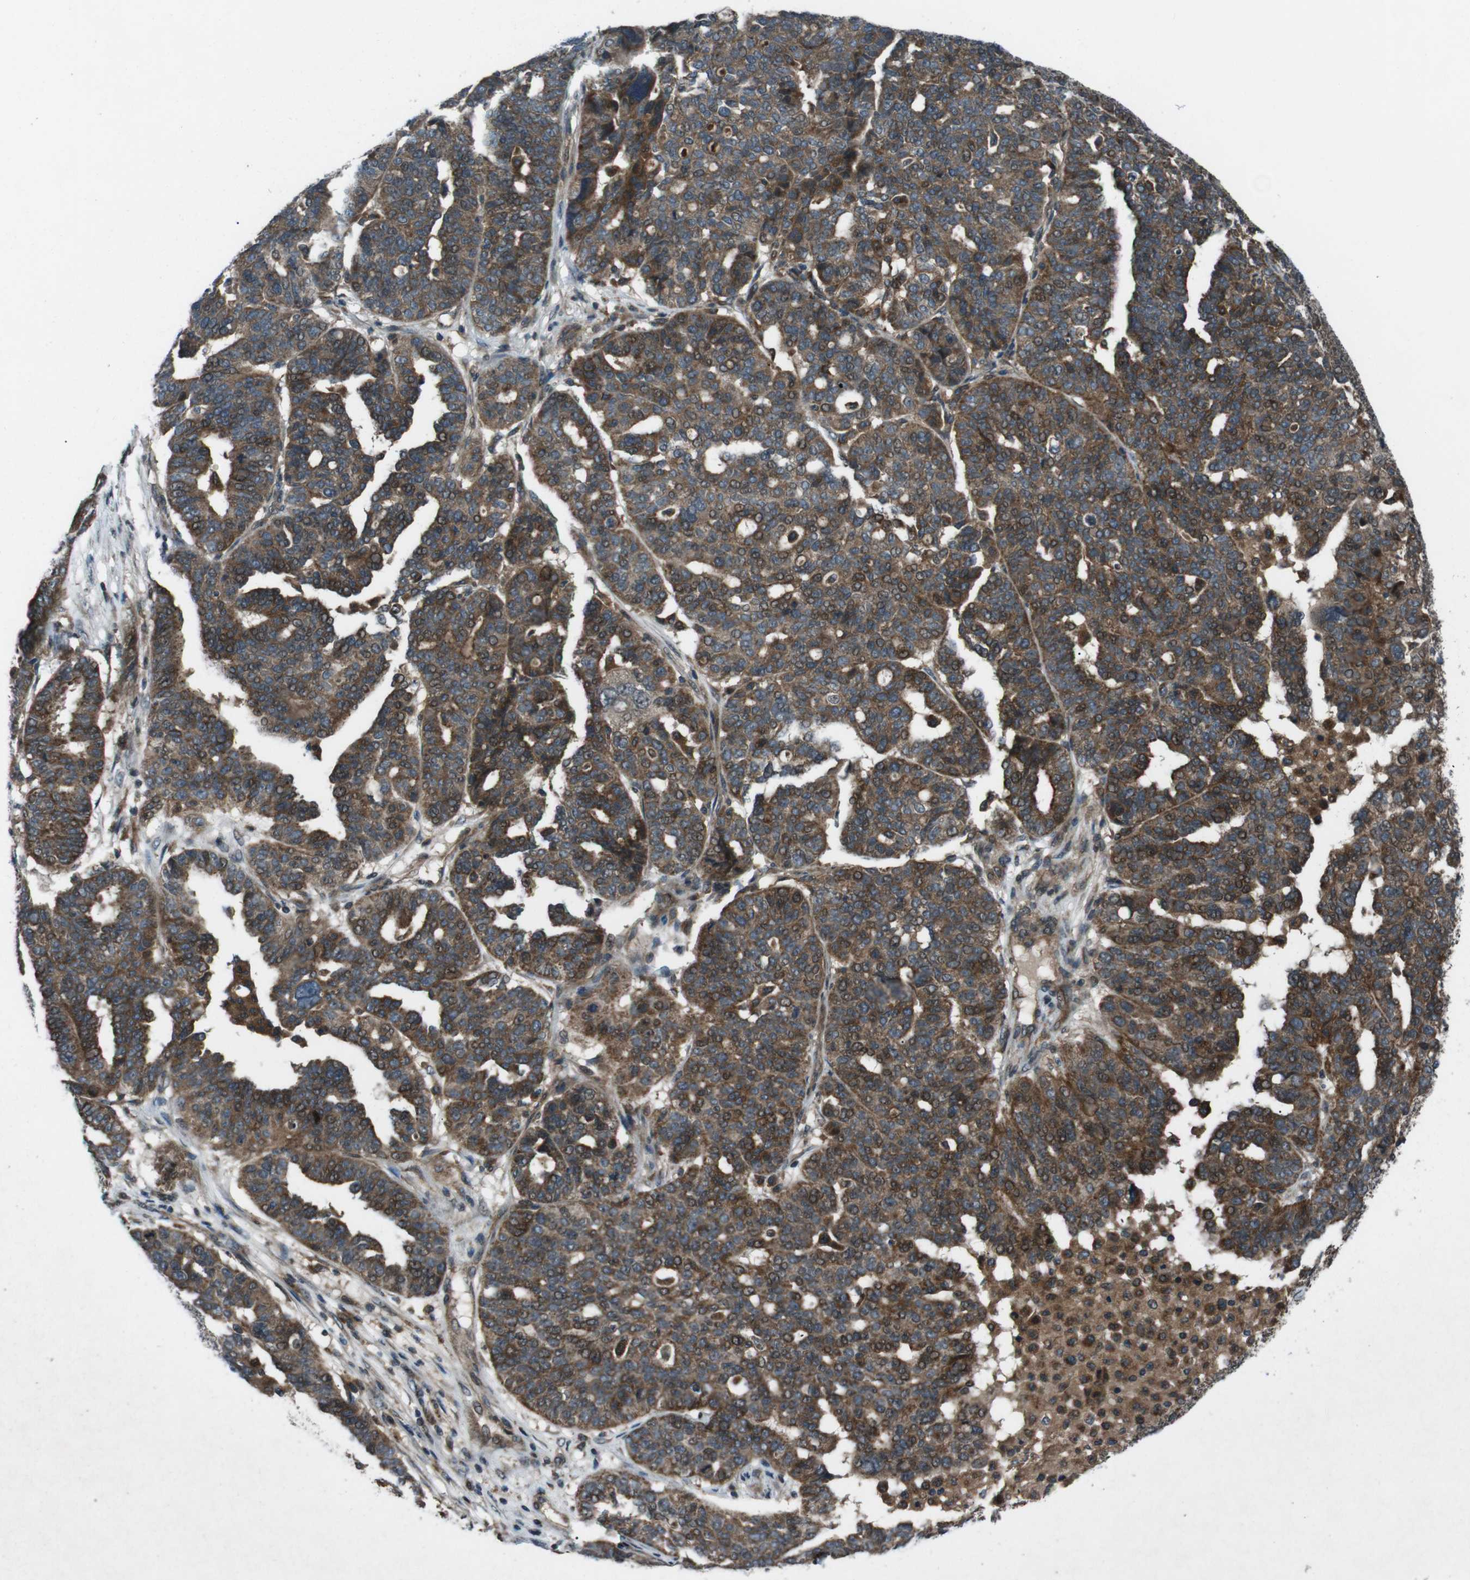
{"staining": {"intensity": "moderate", "quantity": ">75%", "location": "cytoplasmic/membranous"}, "tissue": "ovarian cancer", "cell_type": "Tumor cells", "image_type": "cancer", "snomed": [{"axis": "morphology", "description": "Cystadenocarcinoma, serous, NOS"}, {"axis": "topography", "description": "Ovary"}], "caption": "Human ovarian cancer stained with a protein marker shows moderate staining in tumor cells.", "gene": "SLC27A4", "patient": {"sex": "female", "age": 59}}